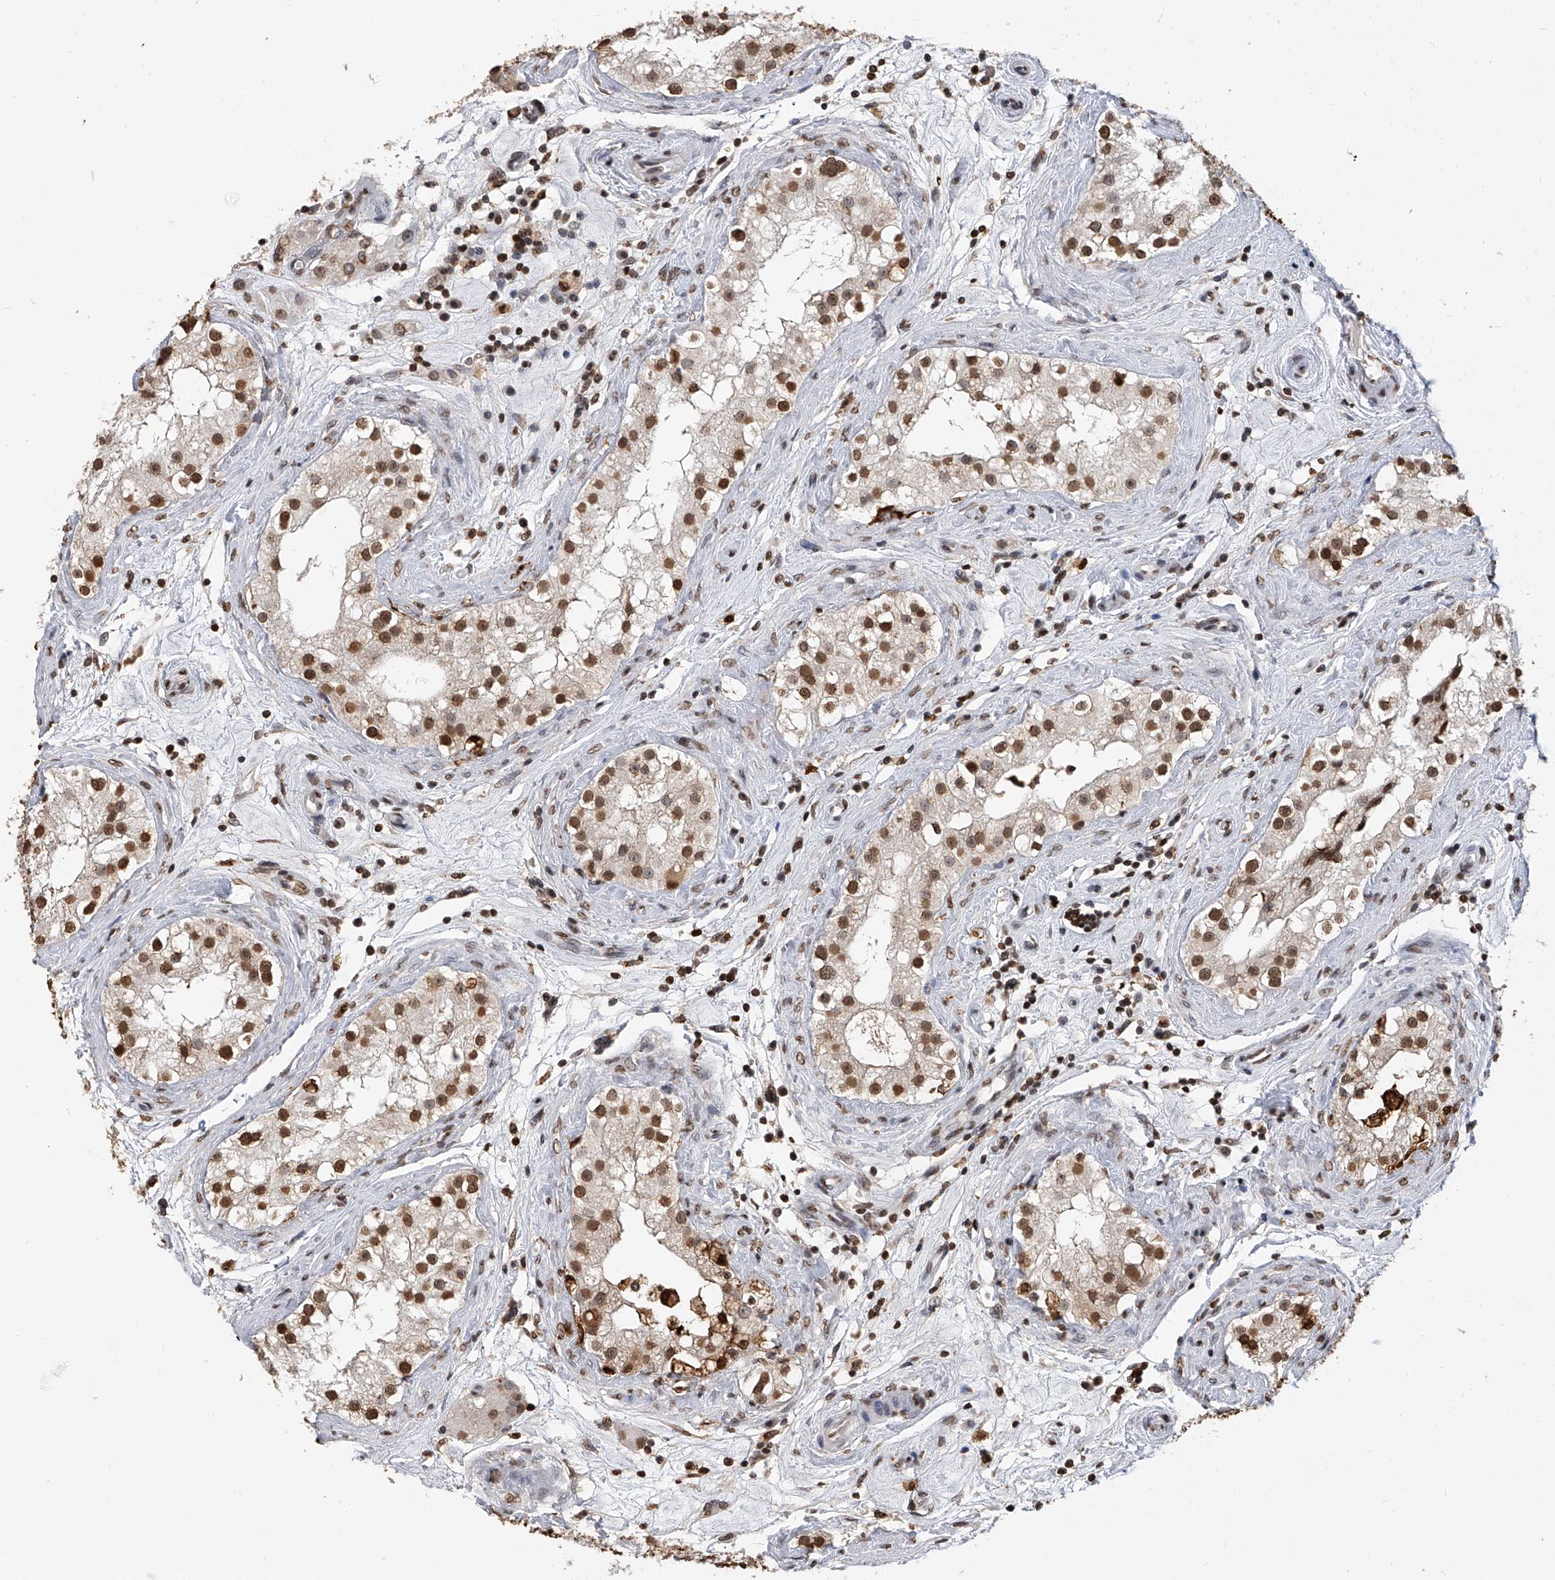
{"staining": {"intensity": "moderate", "quantity": ">75%", "location": "nuclear"}, "tissue": "testis", "cell_type": "Cells in seminiferous ducts", "image_type": "normal", "snomed": [{"axis": "morphology", "description": "Normal tissue, NOS"}, {"axis": "topography", "description": "Testis"}], "caption": "A brown stain highlights moderate nuclear staining of a protein in cells in seminiferous ducts of unremarkable human testis. (DAB (3,3'-diaminobenzidine) = brown stain, brightfield microscopy at high magnification).", "gene": "CFAP410", "patient": {"sex": "male", "age": 84}}